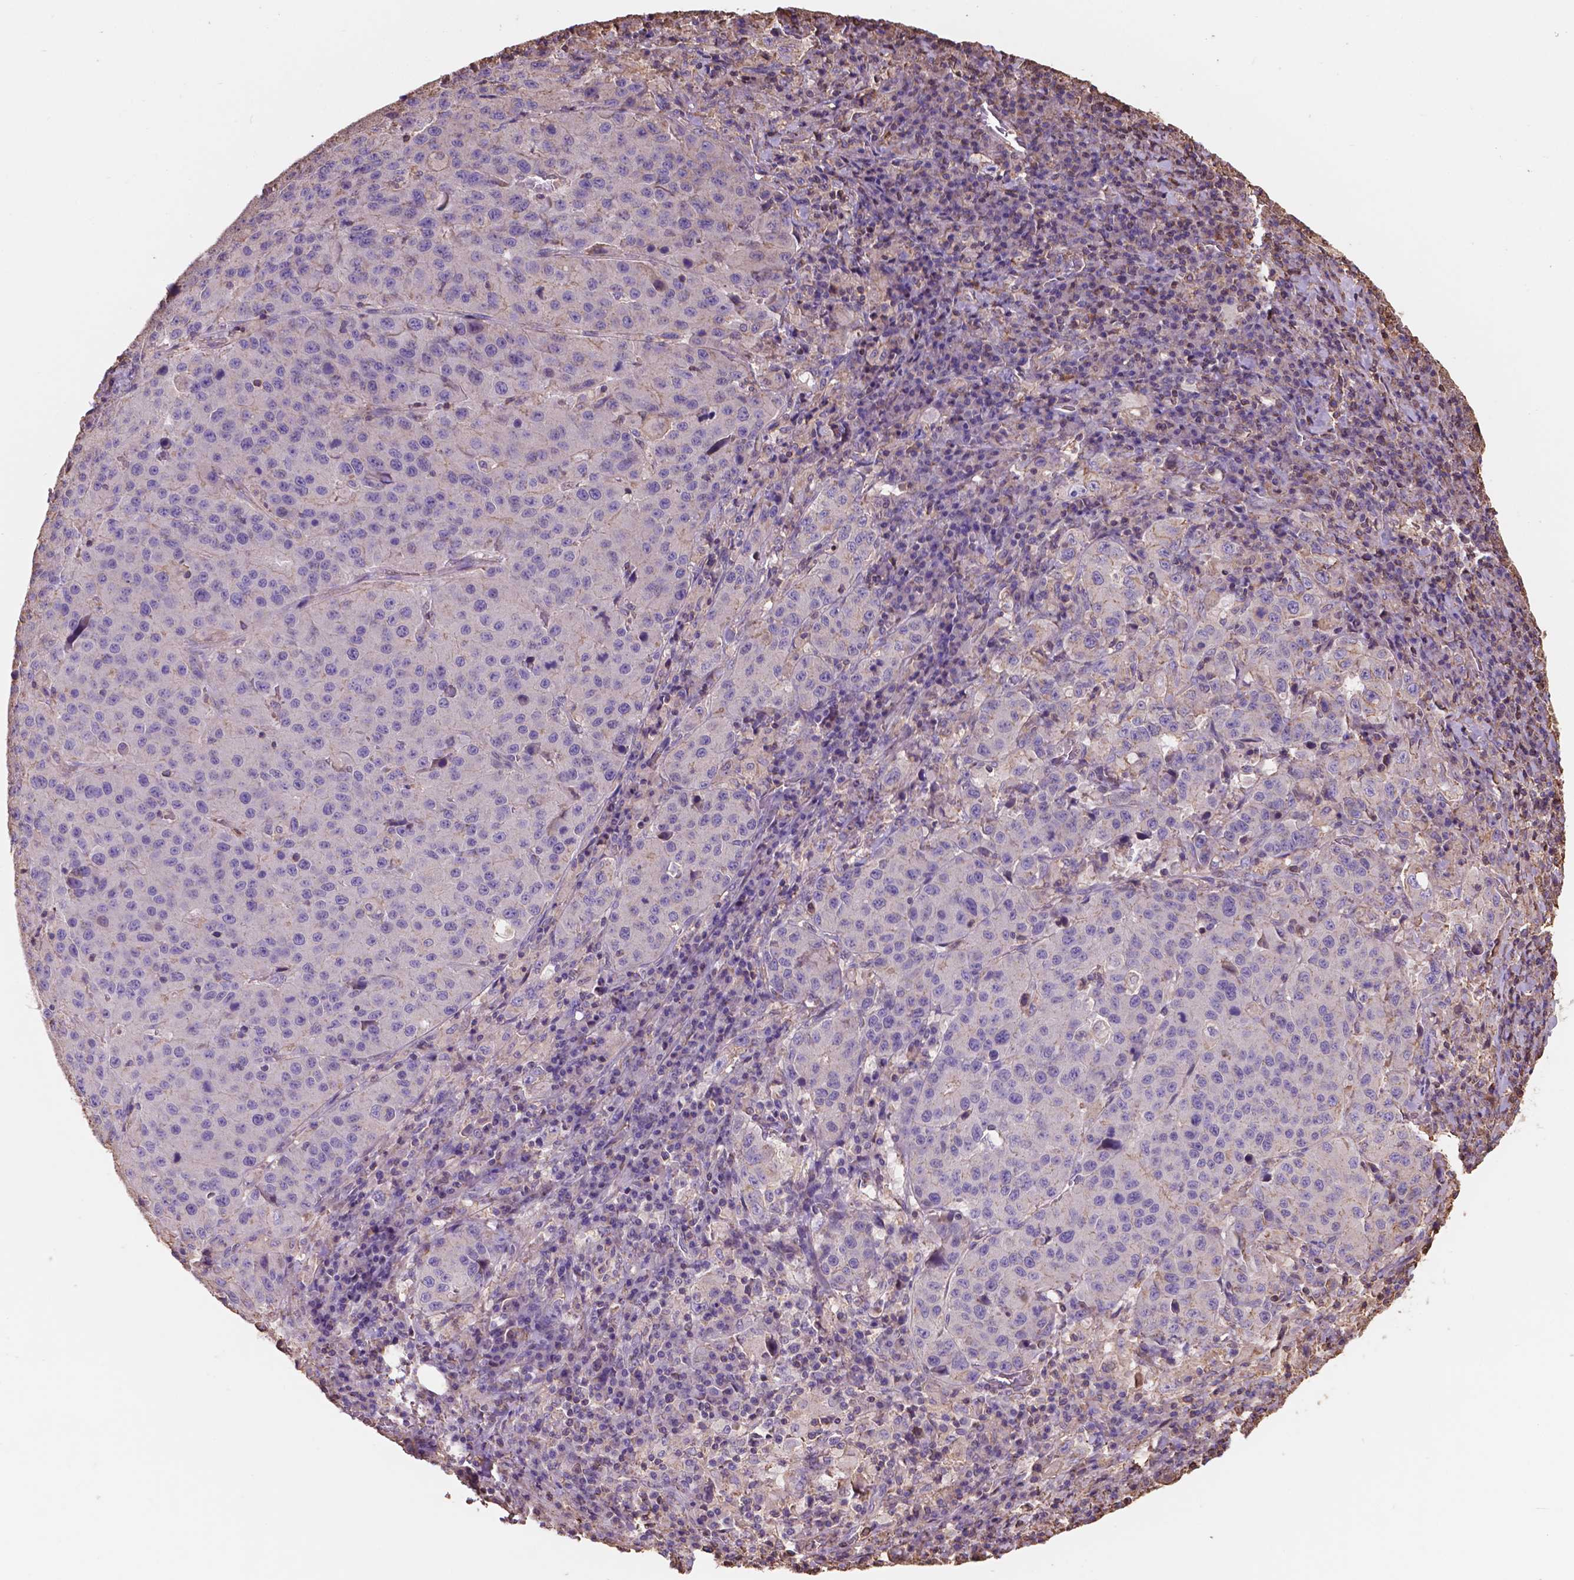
{"staining": {"intensity": "negative", "quantity": "none", "location": "none"}, "tissue": "stomach cancer", "cell_type": "Tumor cells", "image_type": "cancer", "snomed": [{"axis": "morphology", "description": "Adenocarcinoma, NOS"}, {"axis": "topography", "description": "Stomach"}], "caption": "Tumor cells show no significant protein staining in stomach cancer (adenocarcinoma).", "gene": "NIPA2", "patient": {"sex": "male", "age": 71}}